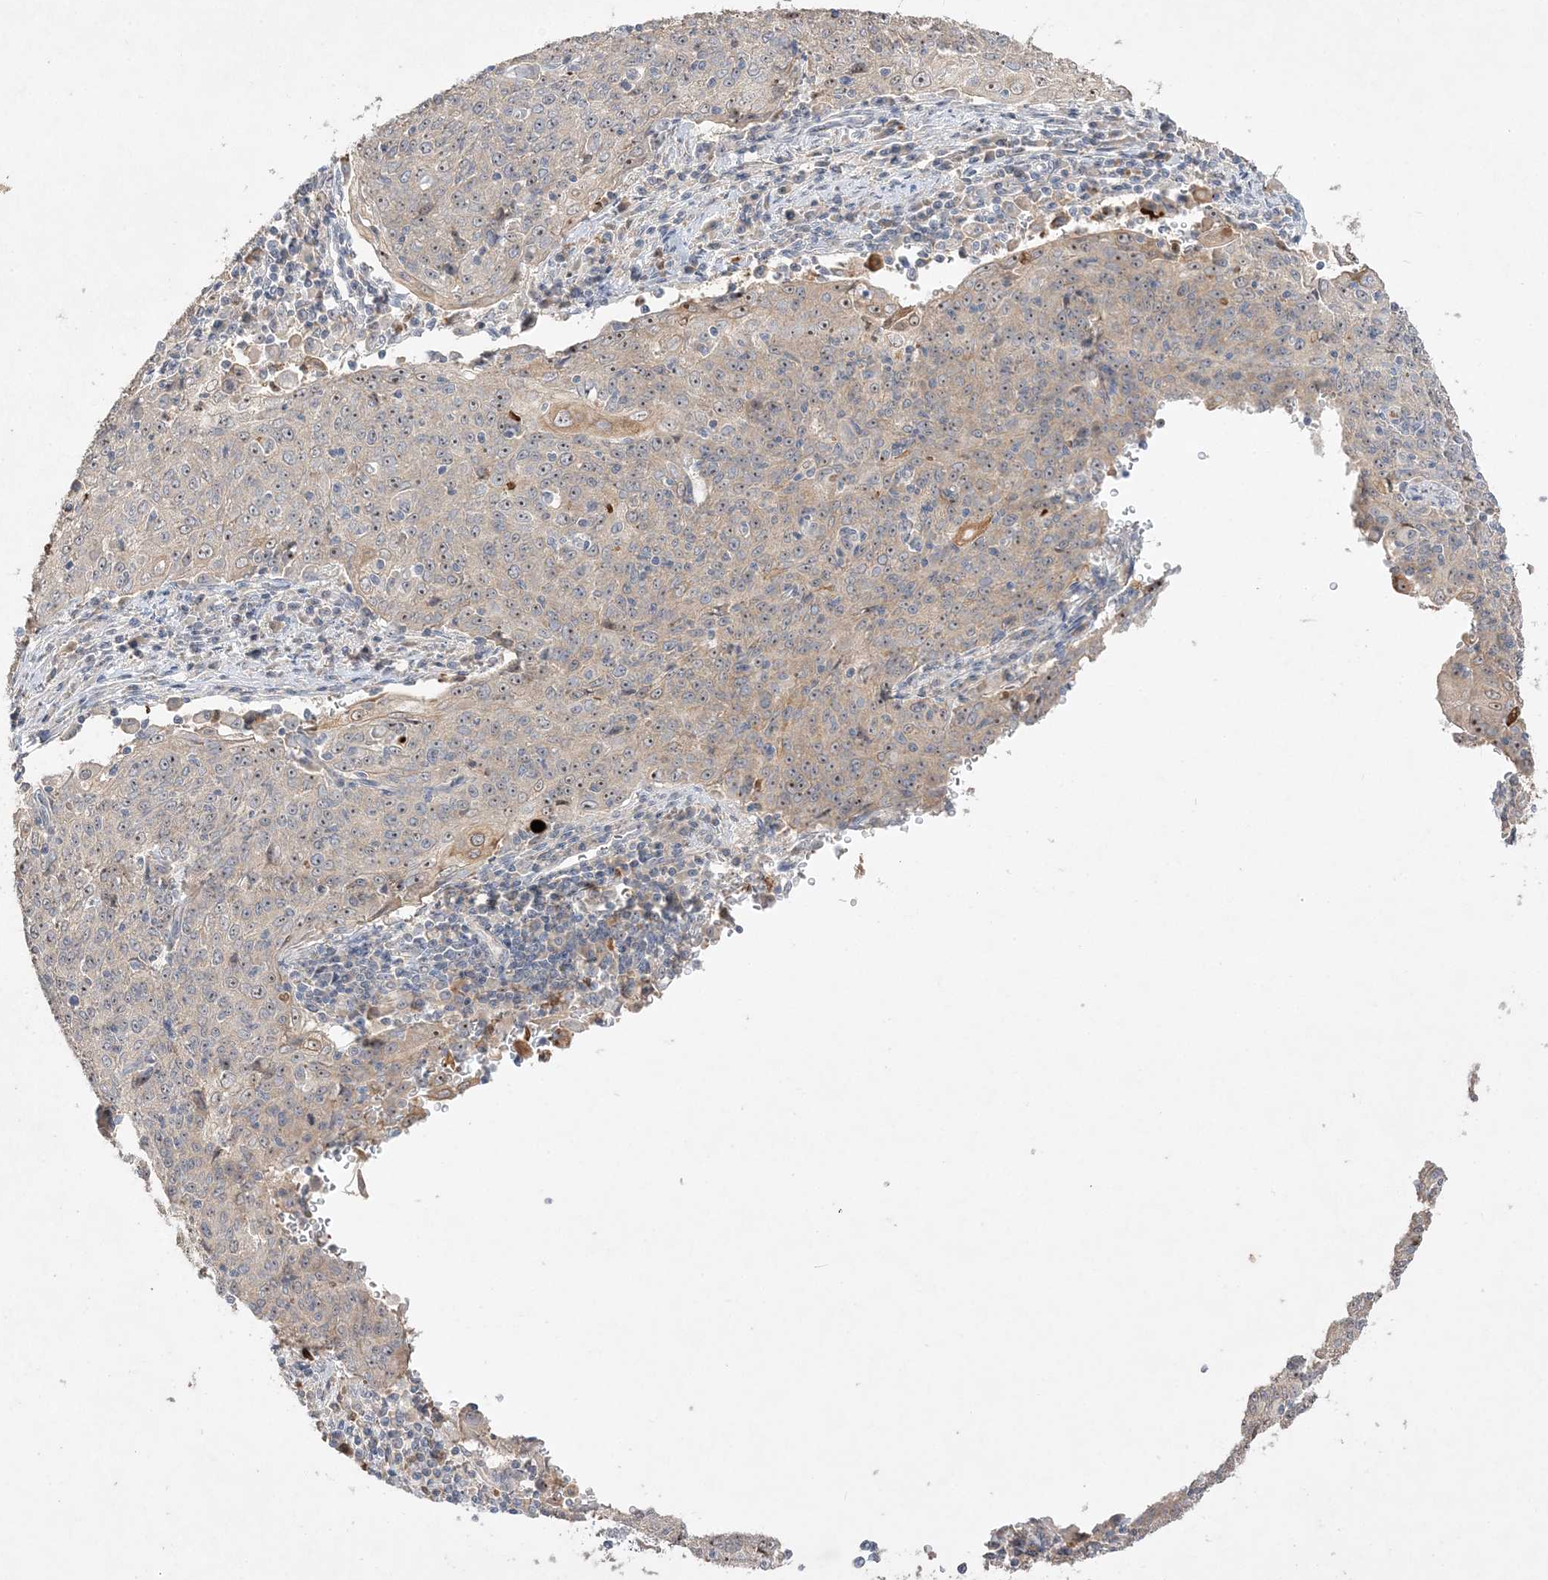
{"staining": {"intensity": "negative", "quantity": "none", "location": "none"}, "tissue": "cervical cancer", "cell_type": "Tumor cells", "image_type": "cancer", "snomed": [{"axis": "morphology", "description": "Squamous cell carcinoma, NOS"}, {"axis": "topography", "description": "Cervix"}], "caption": "Immunohistochemistry micrograph of neoplastic tissue: cervical cancer stained with DAB (3,3'-diaminobenzidine) shows no significant protein staining in tumor cells.", "gene": "NOP16", "patient": {"sex": "female", "age": 48}}